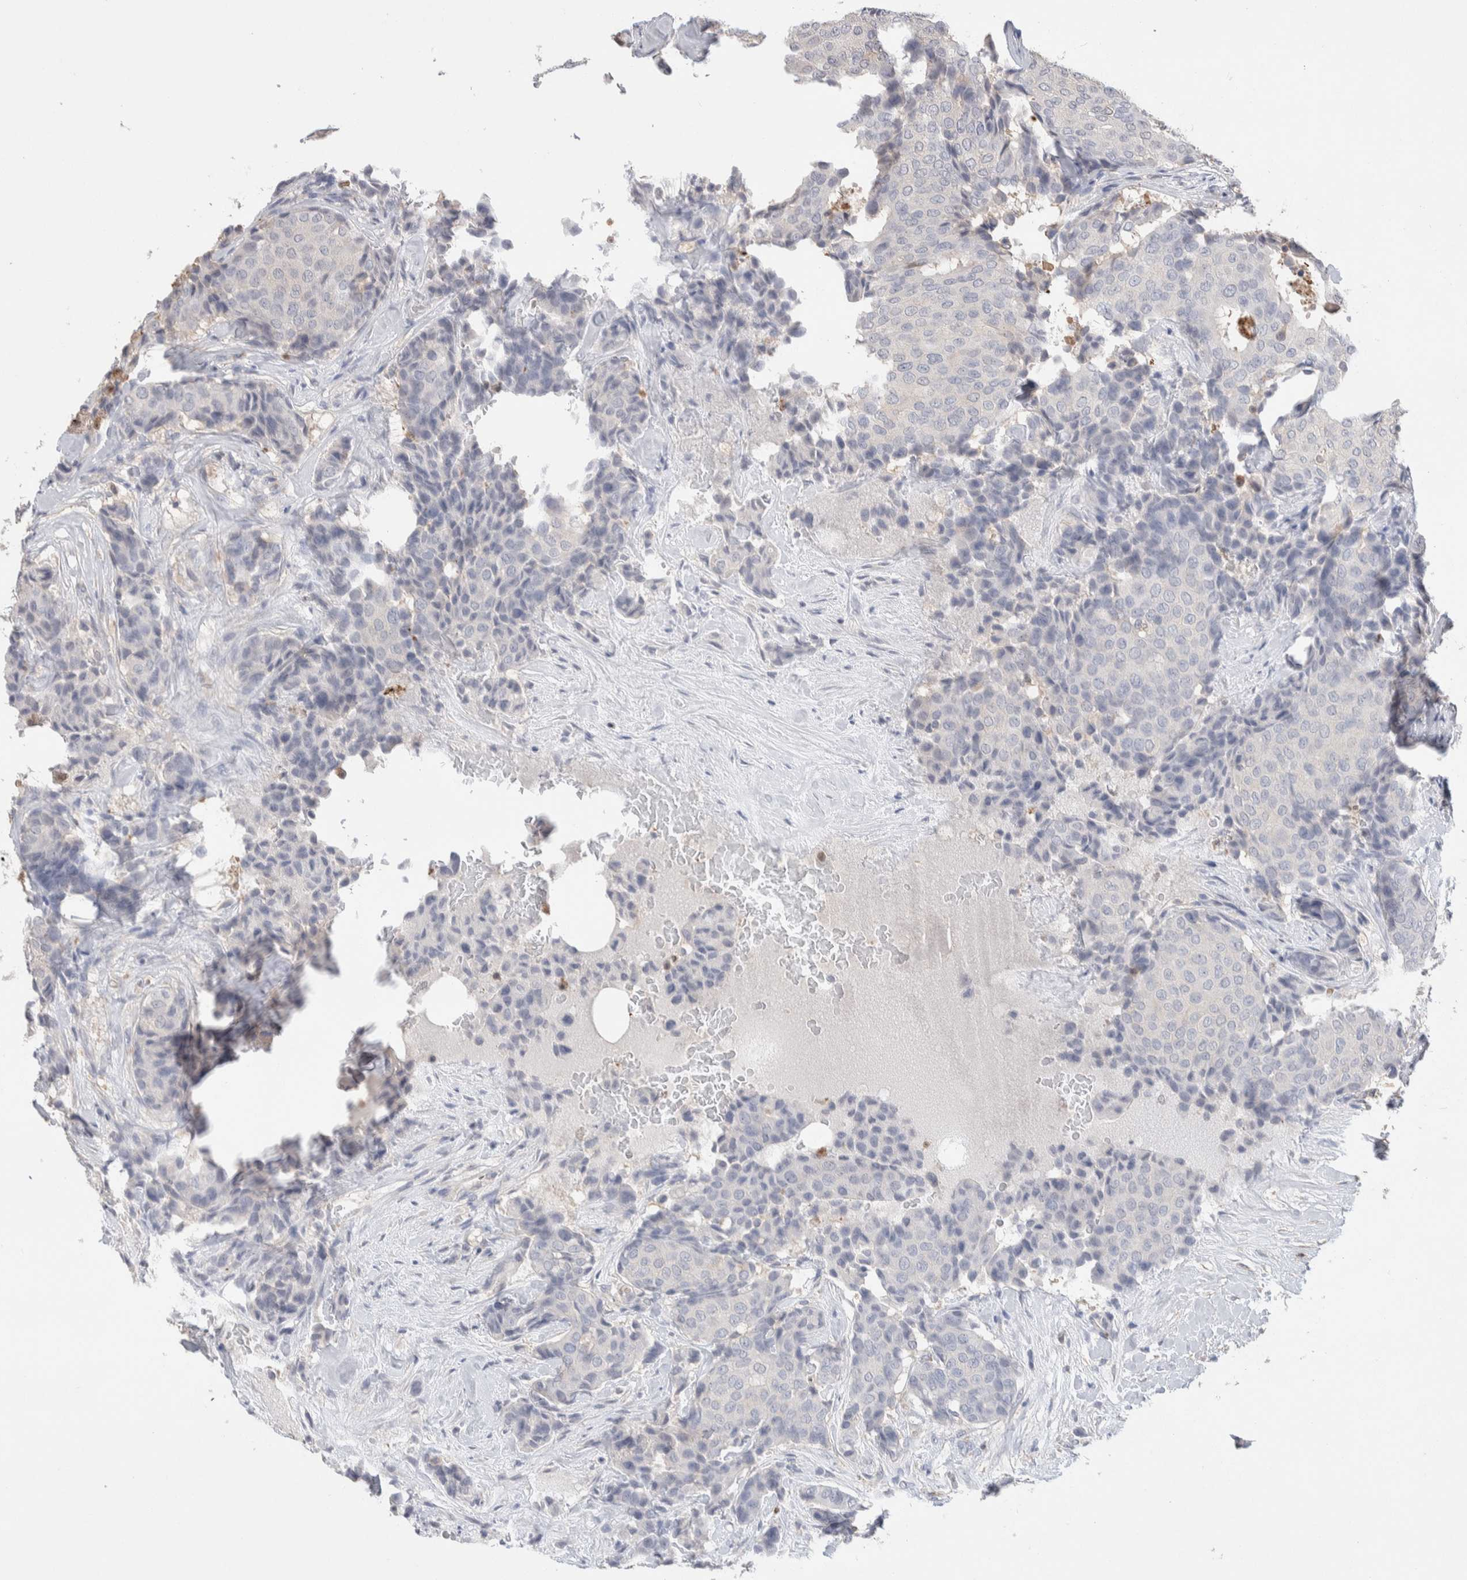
{"staining": {"intensity": "negative", "quantity": "none", "location": "none"}, "tissue": "breast cancer", "cell_type": "Tumor cells", "image_type": "cancer", "snomed": [{"axis": "morphology", "description": "Duct carcinoma"}, {"axis": "topography", "description": "Breast"}], "caption": "Immunohistochemistry (IHC) photomicrograph of breast cancer stained for a protein (brown), which demonstrates no expression in tumor cells.", "gene": "FFAR2", "patient": {"sex": "female", "age": 75}}